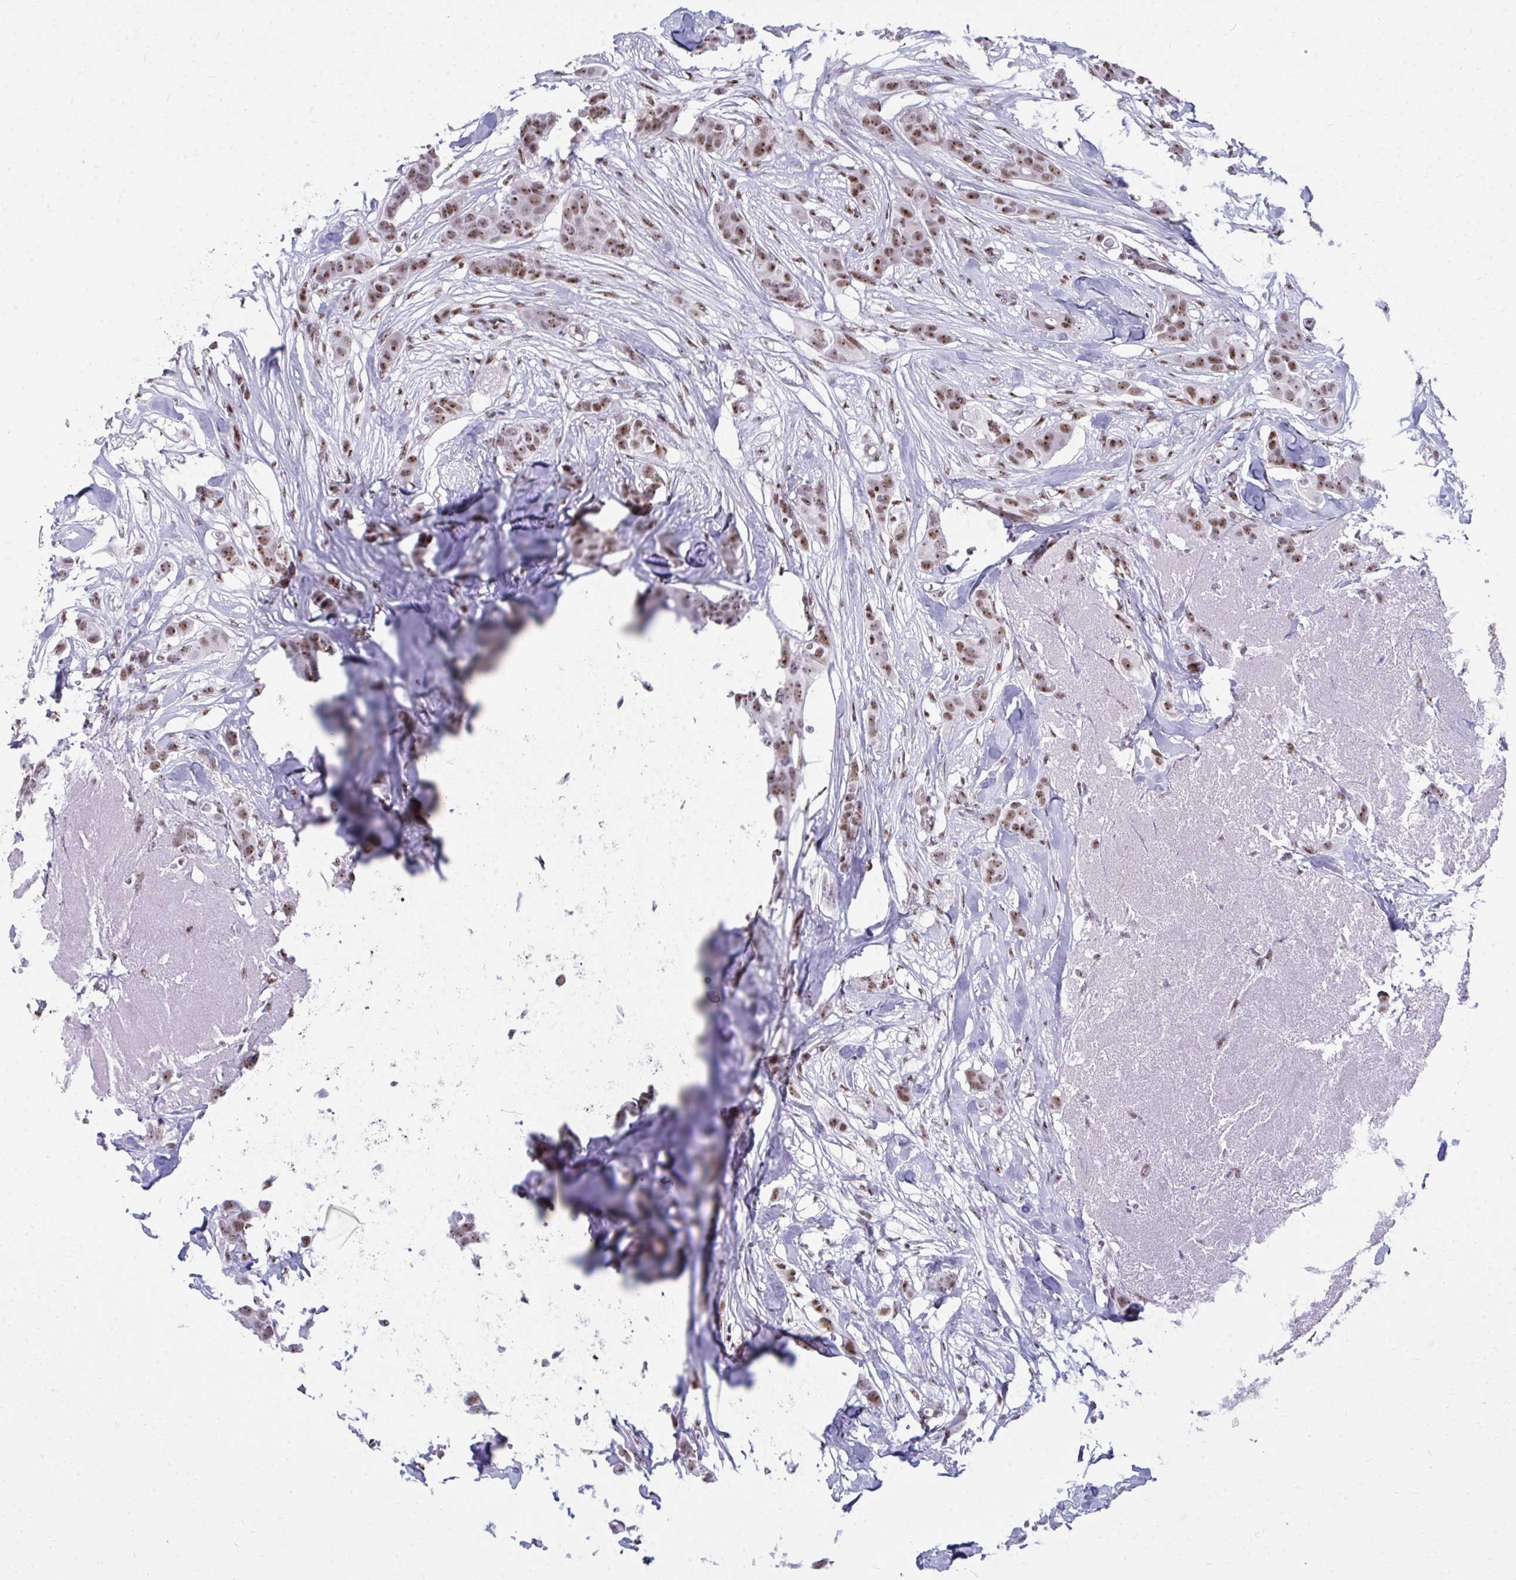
{"staining": {"intensity": "moderate", "quantity": ">75%", "location": "nuclear"}, "tissue": "breast cancer", "cell_type": "Tumor cells", "image_type": "cancer", "snomed": [{"axis": "morphology", "description": "Duct carcinoma"}, {"axis": "topography", "description": "Breast"}], "caption": "This histopathology image shows immunohistochemistry staining of human invasive ductal carcinoma (breast), with medium moderate nuclear positivity in about >75% of tumor cells.", "gene": "PELP1", "patient": {"sex": "female", "age": 62}}